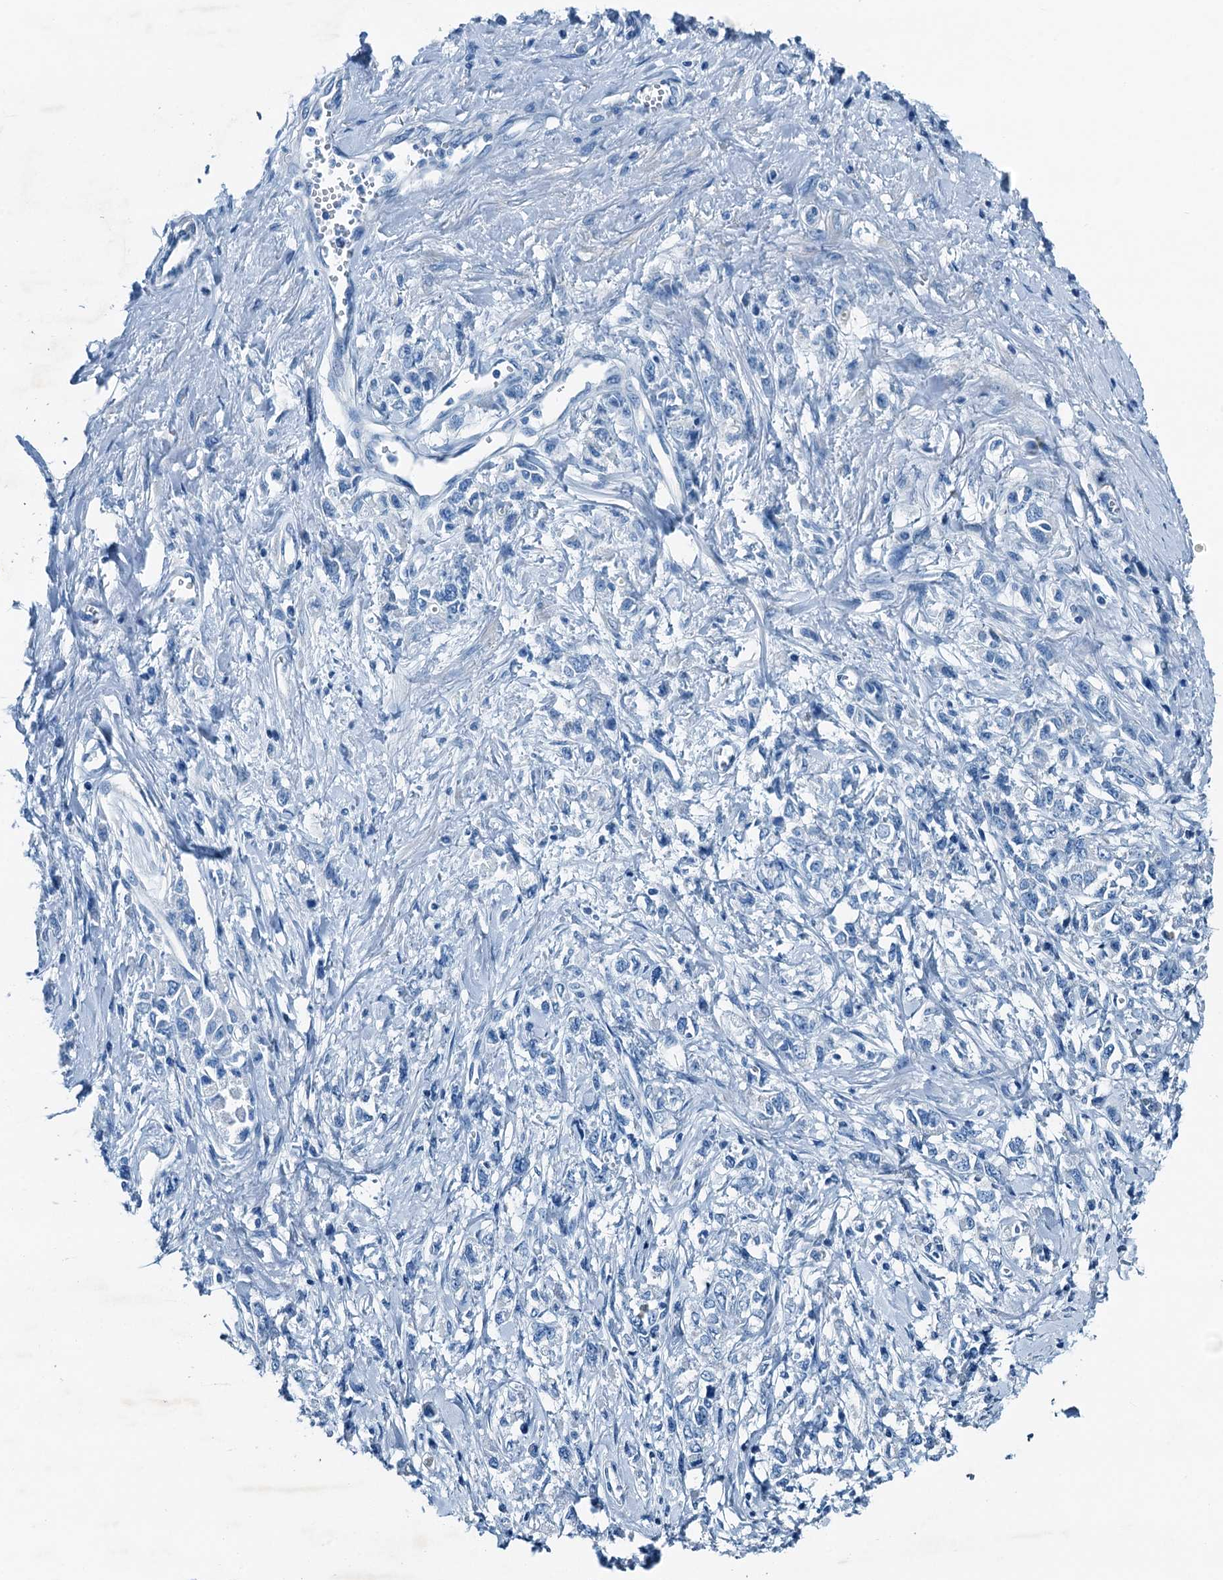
{"staining": {"intensity": "negative", "quantity": "none", "location": "none"}, "tissue": "stomach cancer", "cell_type": "Tumor cells", "image_type": "cancer", "snomed": [{"axis": "morphology", "description": "Adenocarcinoma, NOS"}, {"axis": "topography", "description": "Stomach"}], "caption": "Immunohistochemical staining of adenocarcinoma (stomach) shows no significant expression in tumor cells.", "gene": "RAB3IL1", "patient": {"sex": "female", "age": 76}}